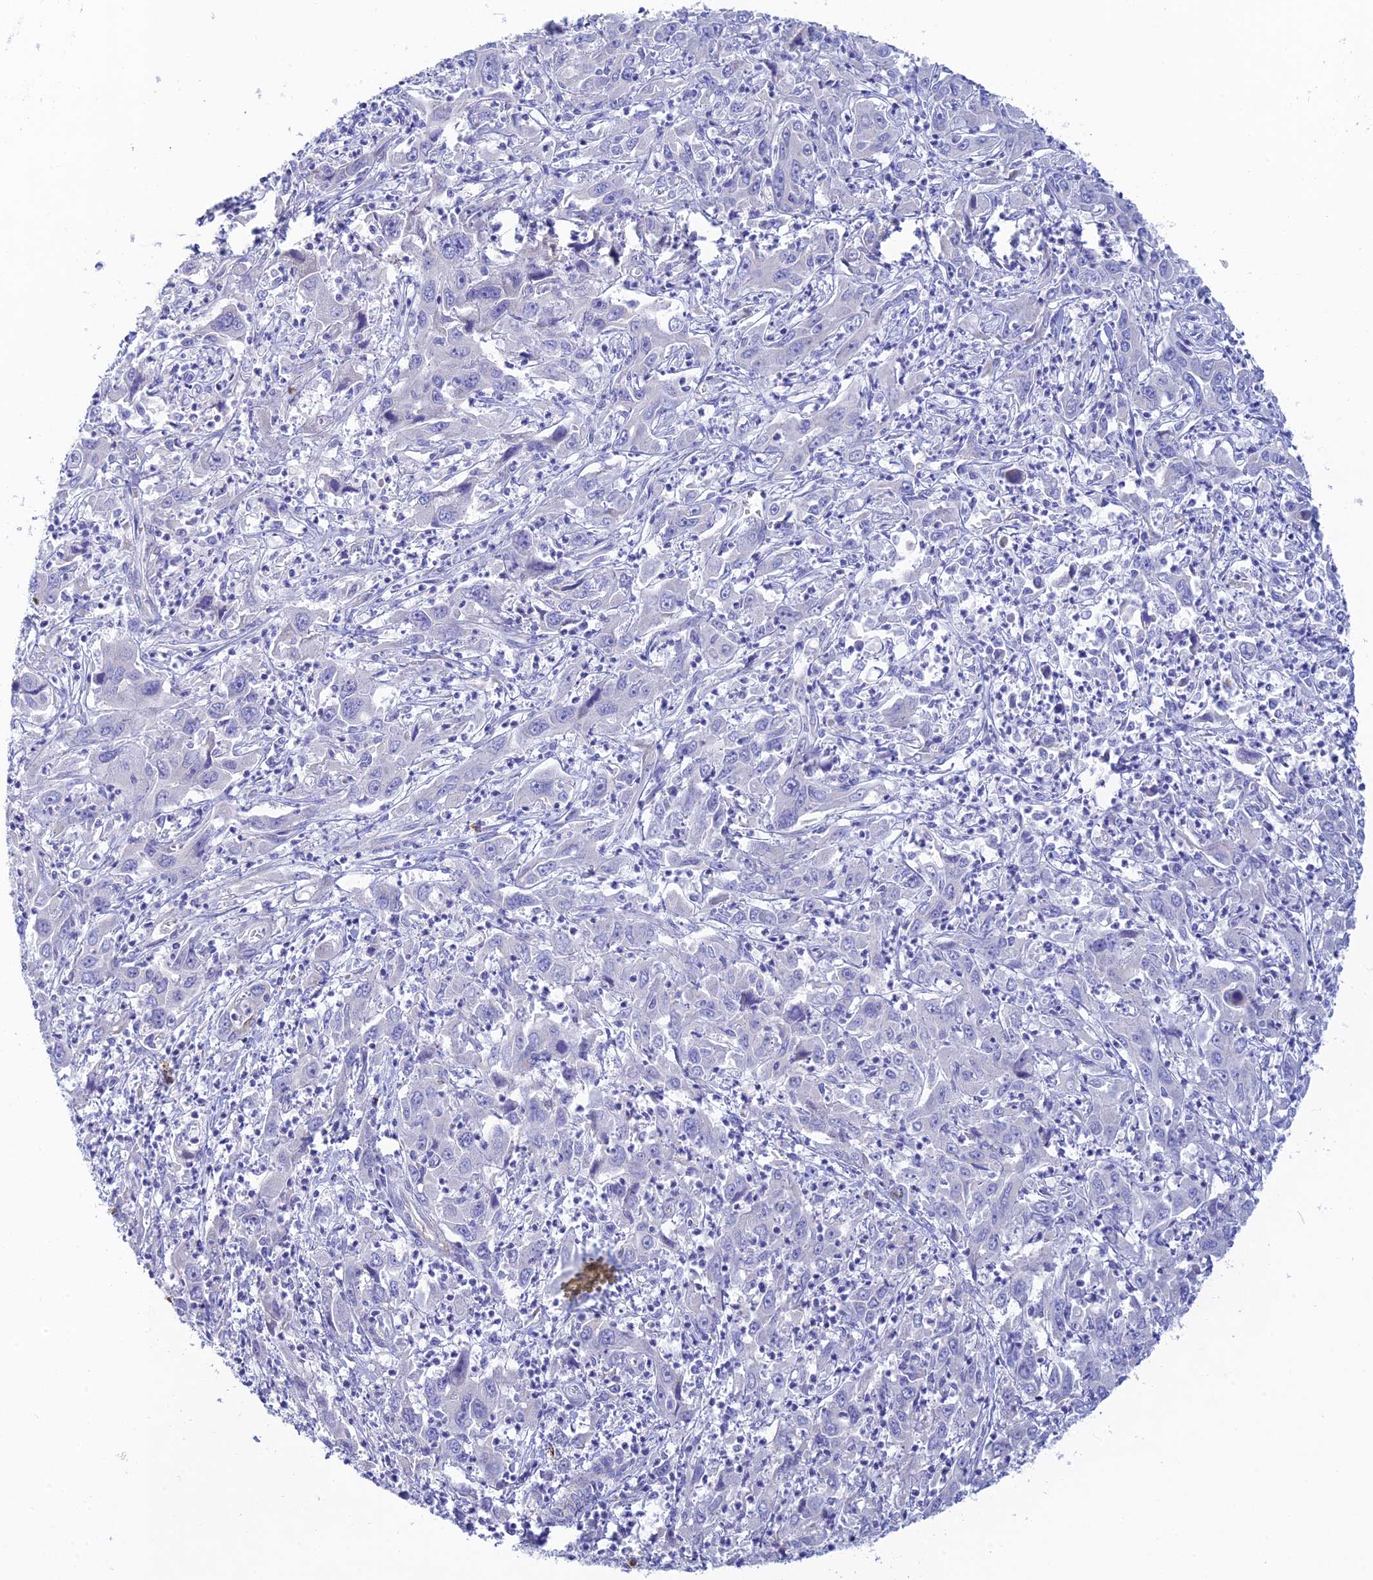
{"staining": {"intensity": "negative", "quantity": "none", "location": "none"}, "tissue": "liver cancer", "cell_type": "Tumor cells", "image_type": "cancer", "snomed": [{"axis": "morphology", "description": "Carcinoma, Hepatocellular, NOS"}, {"axis": "topography", "description": "Liver"}], "caption": "Tumor cells show no significant expression in liver cancer (hepatocellular carcinoma).", "gene": "CEP152", "patient": {"sex": "male", "age": 63}}